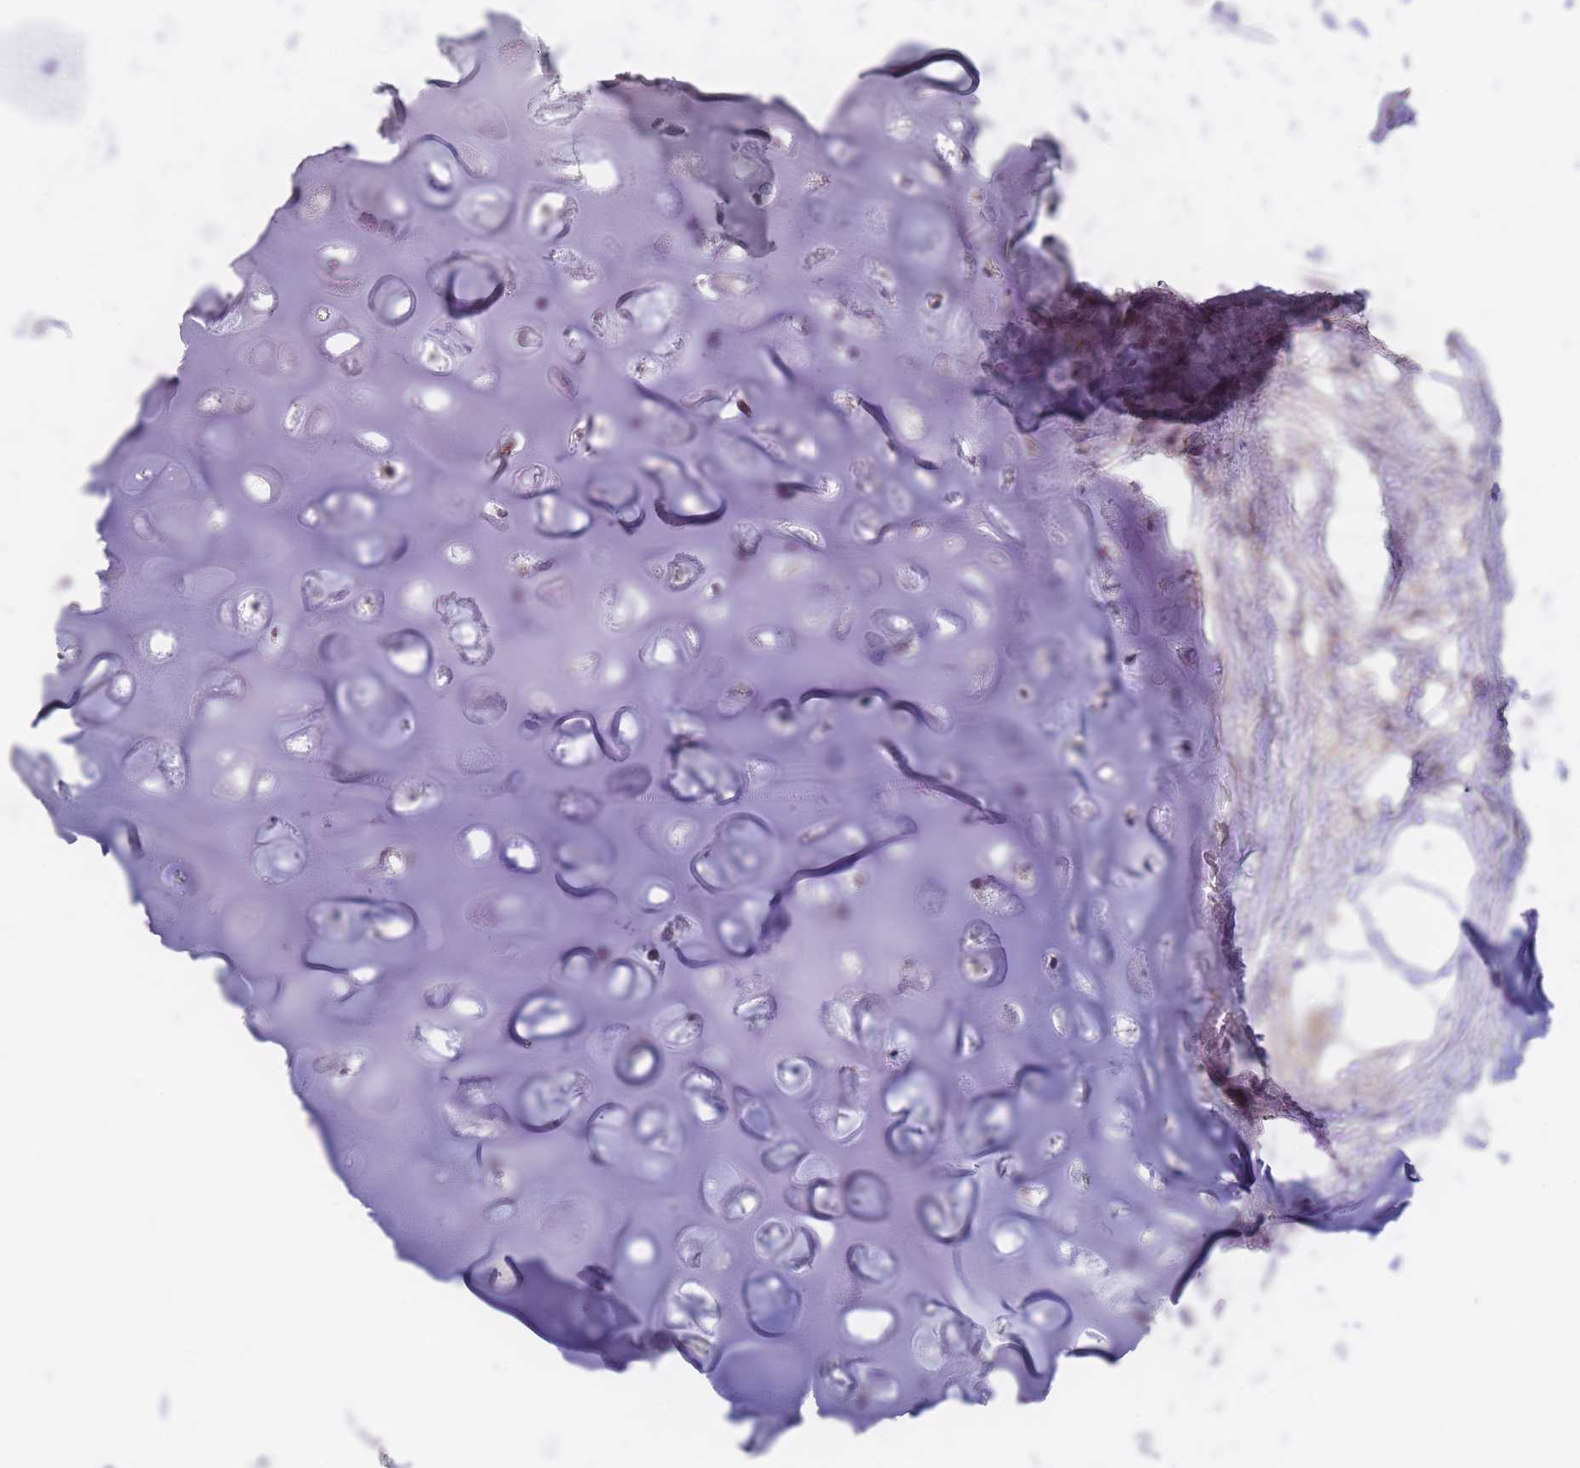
{"staining": {"intensity": "negative", "quantity": "none", "location": "none"}, "tissue": "soft tissue", "cell_type": "Chondrocytes", "image_type": "normal", "snomed": [{"axis": "morphology", "description": "Normal tissue, NOS"}, {"axis": "topography", "description": "Cartilage tissue"}, {"axis": "topography", "description": "Bronchus"}], "caption": "An image of human soft tissue is negative for staining in chondrocytes.", "gene": "SMPD4", "patient": {"sex": "male", "age": 56}}